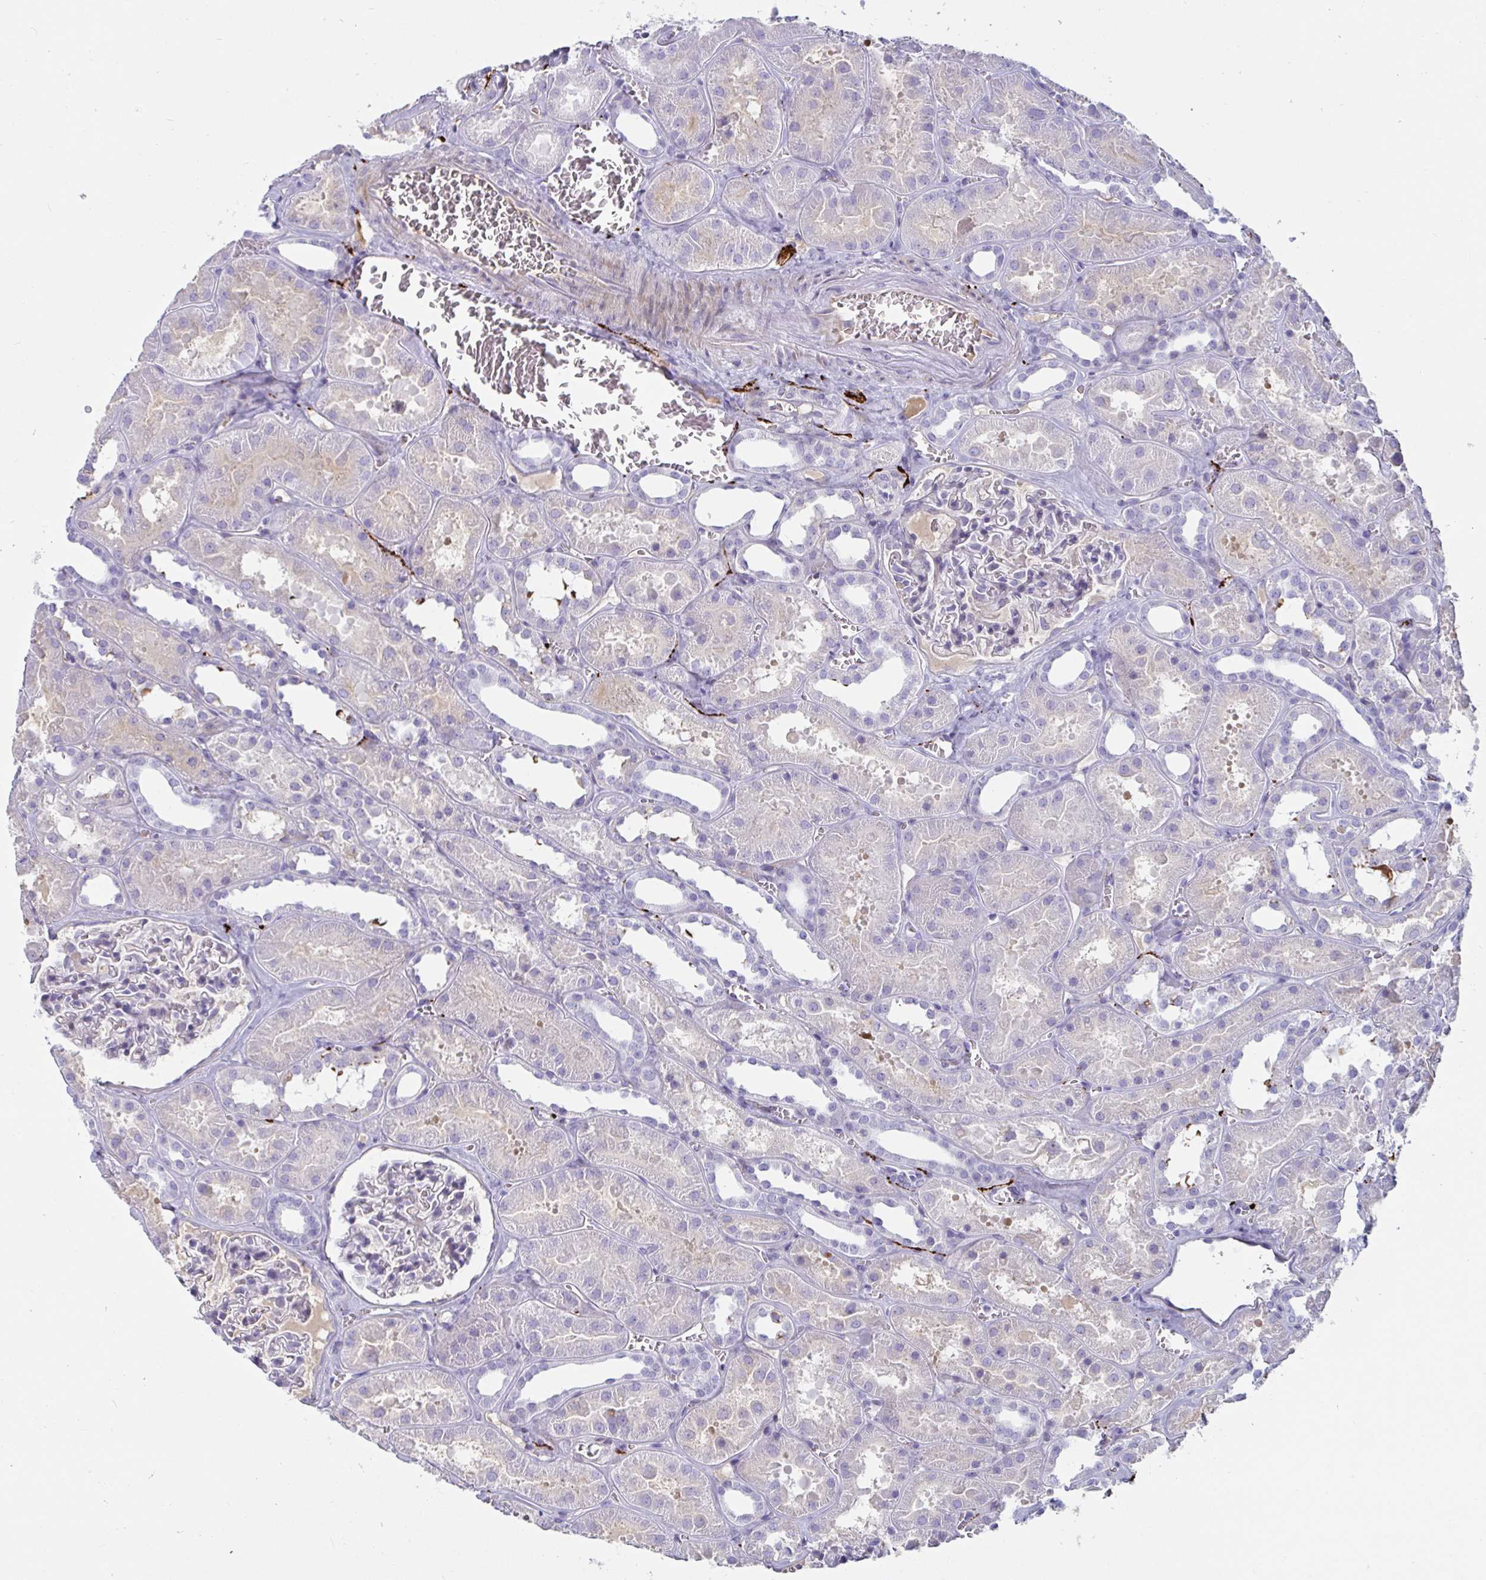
{"staining": {"intensity": "negative", "quantity": "none", "location": "none"}, "tissue": "kidney", "cell_type": "Cells in glomeruli", "image_type": "normal", "snomed": [{"axis": "morphology", "description": "Normal tissue, NOS"}, {"axis": "topography", "description": "Kidney"}], "caption": "An immunohistochemistry photomicrograph of unremarkable kidney is shown. There is no staining in cells in glomeruli of kidney.", "gene": "NPY", "patient": {"sex": "female", "age": 41}}